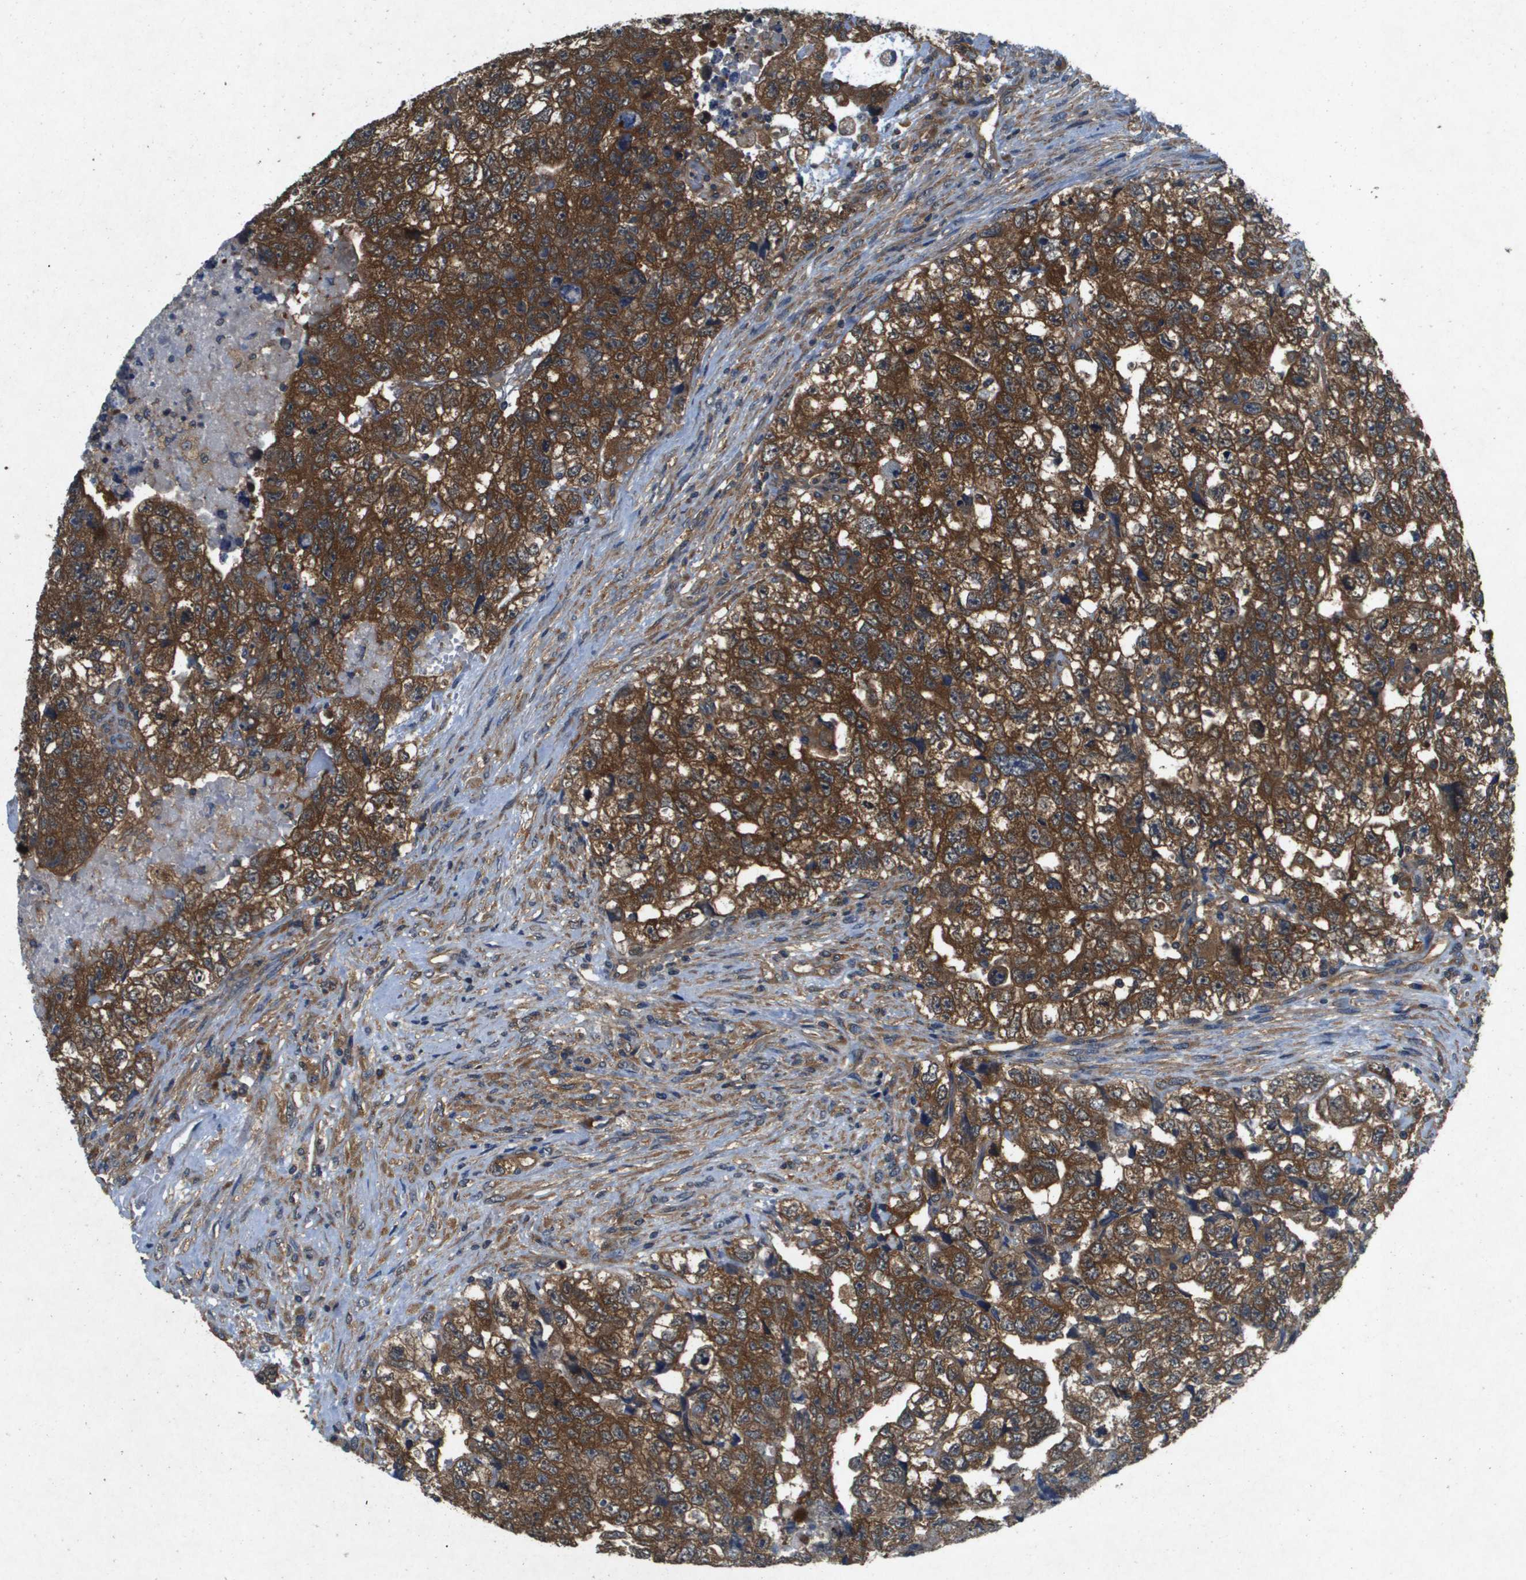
{"staining": {"intensity": "strong", "quantity": ">75%", "location": "cytoplasmic/membranous"}, "tissue": "testis cancer", "cell_type": "Tumor cells", "image_type": "cancer", "snomed": [{"axis": "morphology", "description": "Carcinoma, Embryonal, NOS"}, {"axis": "topography", "description": "Testis"}], "caption": "Human testis cancer (embryonal carcinoma) stained with a protein marker shows strong staining in tumor cells.", "gene": "PTPRT", "patient": {"sex": "male", "age": 36}}